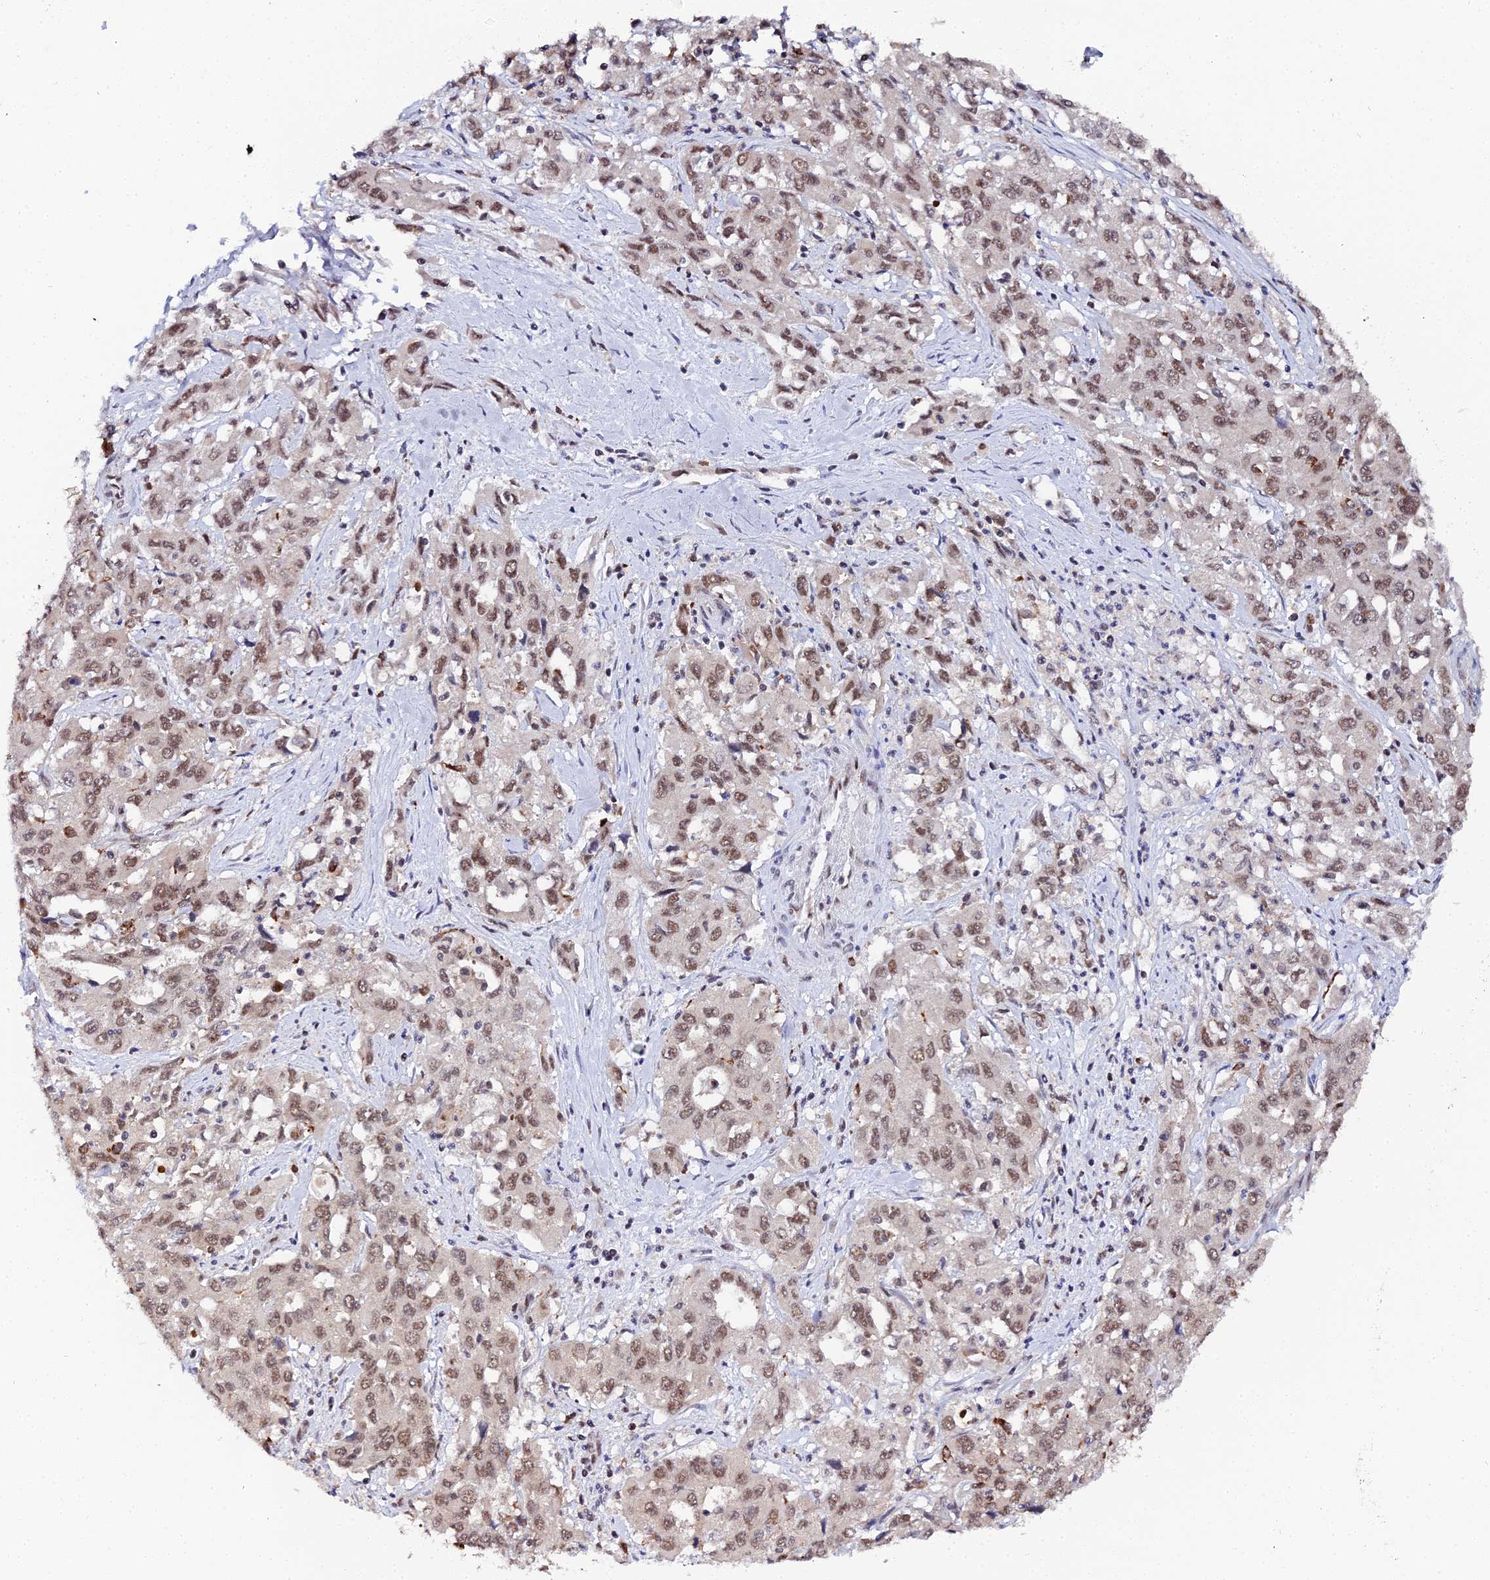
{"staining": {"intensity": "moderate", "quantity": ">75%", "location": "nuclear"}, "tissue": "liver cancer", "cell_type": "Tumor cells", "image_type": "cancer", "snomed": [{"axis": "morphology", "description": "Carcinoma, Hepatocellular, NOS"}, {"axis": "topography", "description": "Liver"}], "caption": "Liver cancer (hepatocellular carcinoma) stained with DAB IHC exhibits medium levels of moderate nuclear positivity in about >75% of tumor cells. (IHC, brightfield microscopy, high magnification).", "gene": "MAGOHB", "patient": {"sex": "male", "age": 63}}